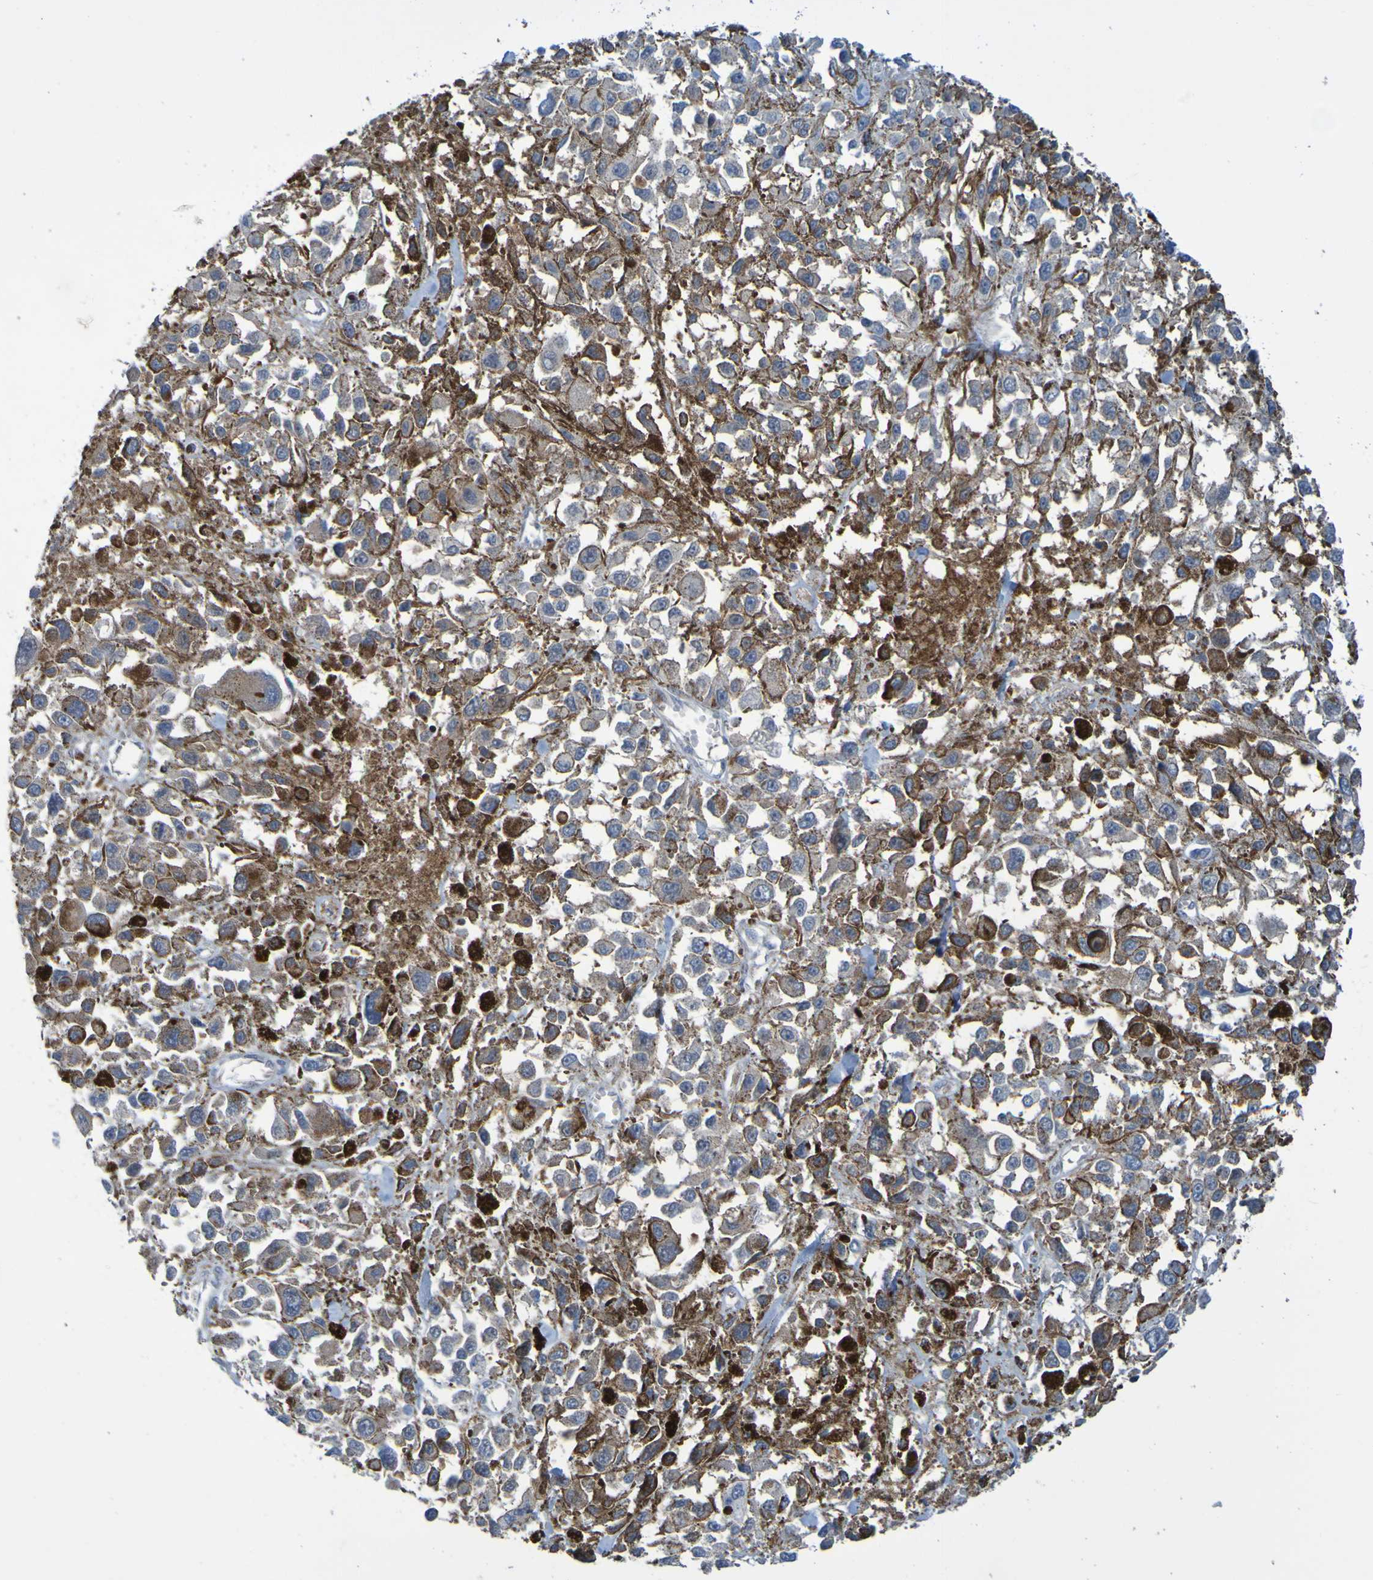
{"staining": {"intensity": "weak", "quantity": "<25%", "location": "cytoplasmic/membranous"}, "tissue": "melanoma", "cell_type": "Tumor cells", "image_type": "cancer", "snomed": [{"axis": "morphology", "description": "Malignant melanoma, Metastatic site"}, {"axis": "topography", "description": "Lymph node"}], "caption": "This is an IHC micrograph of melanoma. There is no staining in tumor cells.", "gene": "NPRL3", "patient": {"sex": "male", "age": 59}}